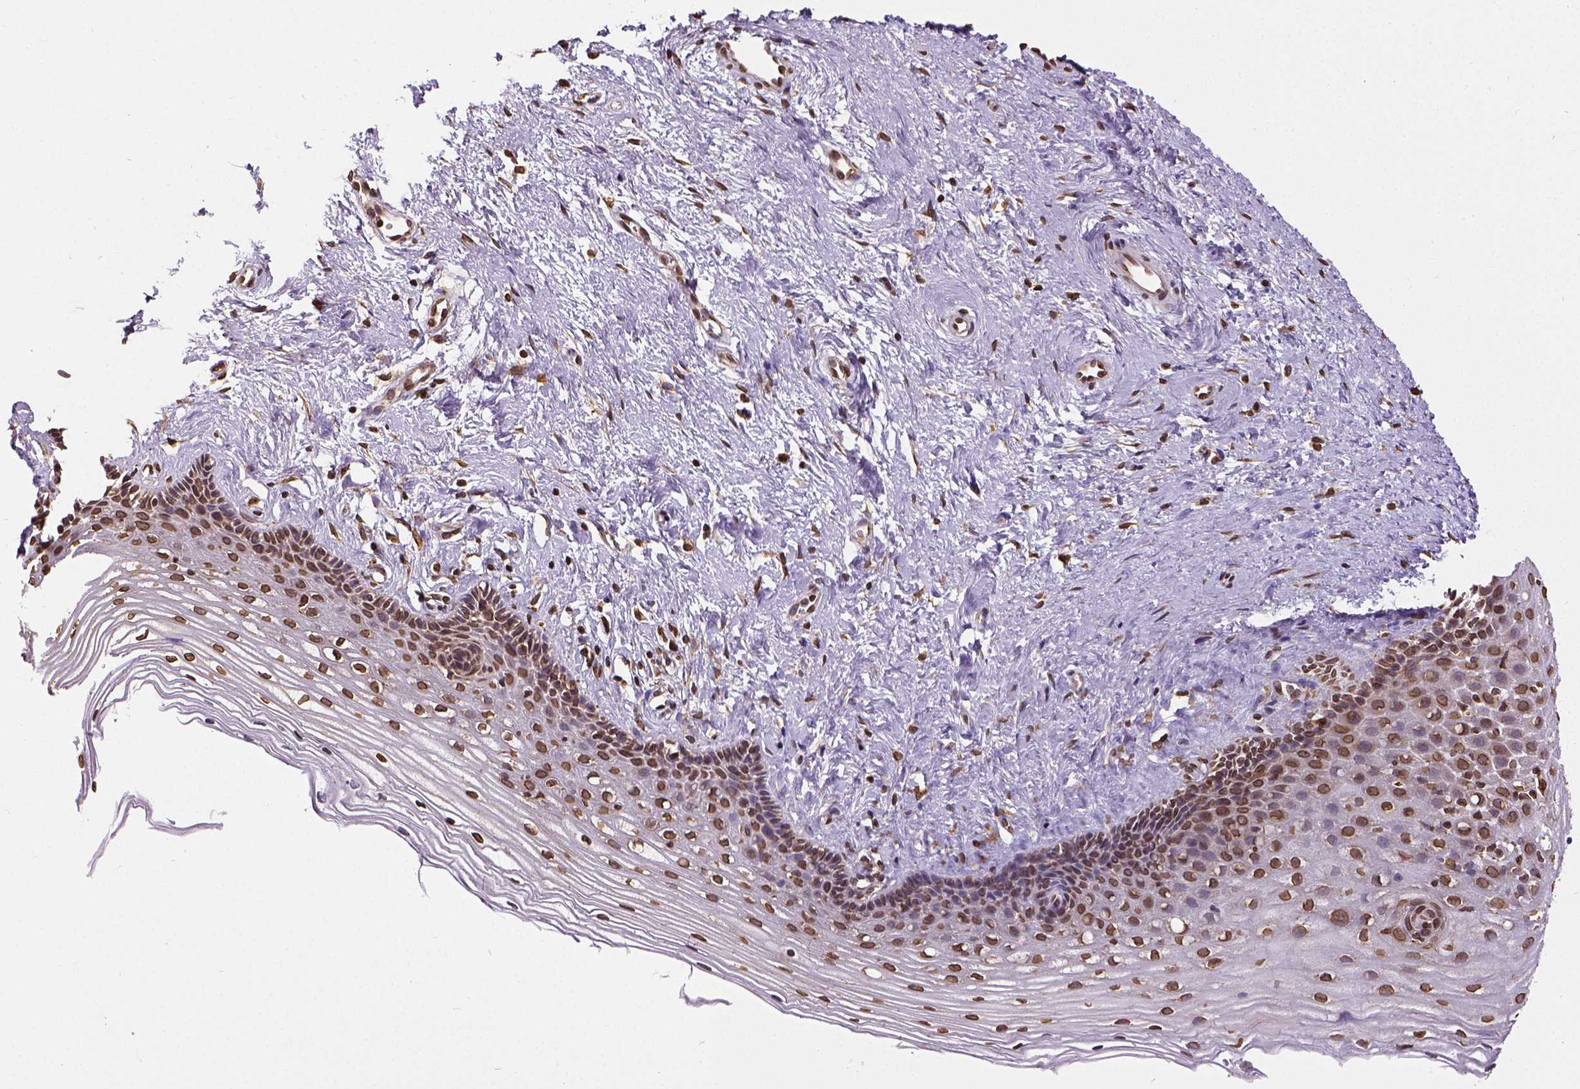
{"staining": {"intensity": "strong", "quantity": ">75%", "location": "cytoplasmic/membranous,nuclear"}, "tissue": "cervix", "cell_type": "Glandular cells", "image_type": "normal", "snomed": [{"axis": "morphology", "description": "Normal tissue, NOS"}, {"axis": "topography", "description": "Cervix"}], "caption": "Brown immunohistochemical staining in normal cervix exhibits strong cytoplasmic/membranous,nuclear expression in approximately >75% of glandular cells.", "gene": "MTDH", "patient": {"sex": "female", "age": 40}}